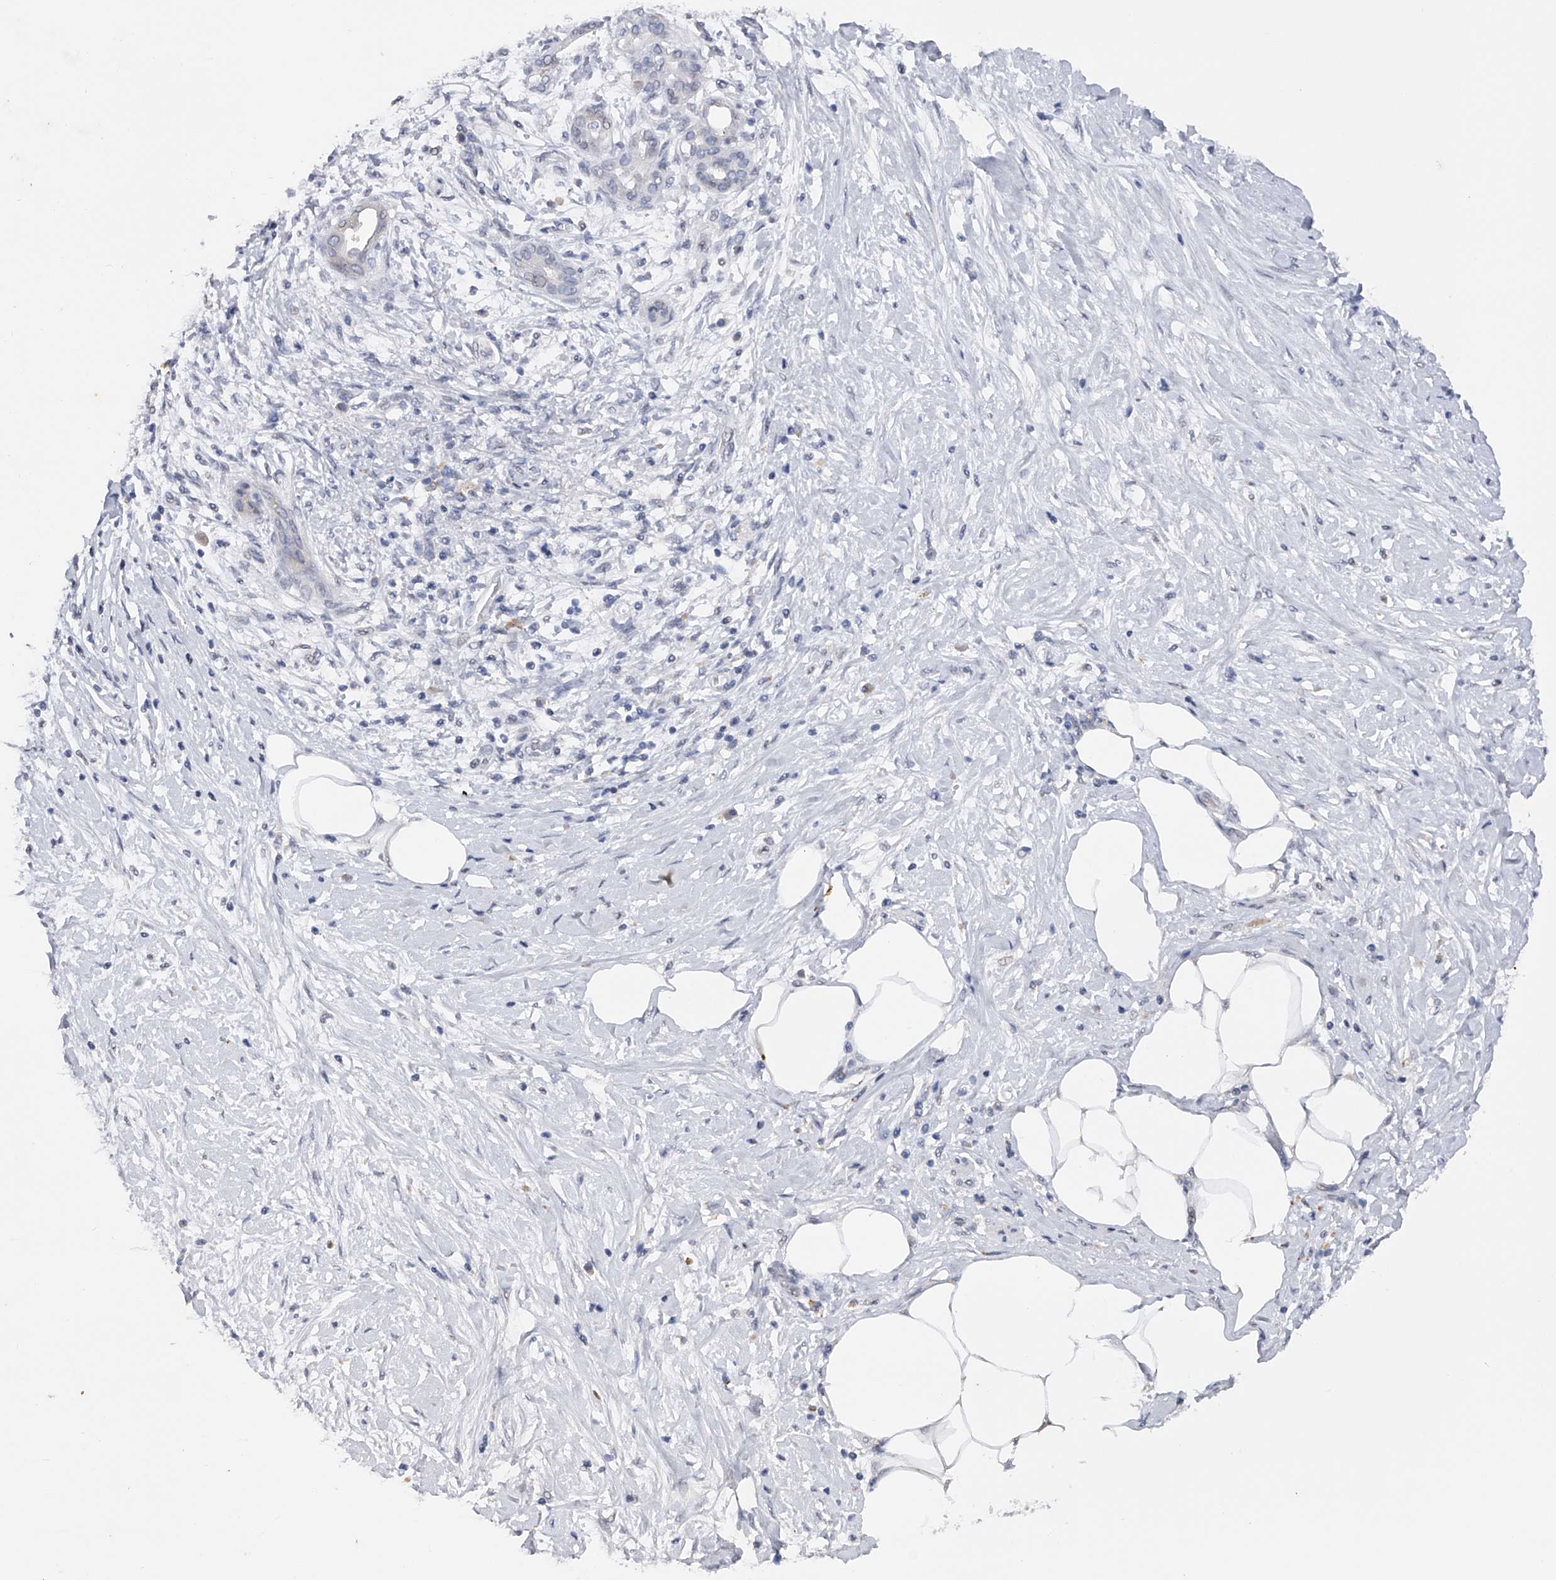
{"staining": {"intensity": "negative", "quantity": "none", "location": "none"}, "tissue": "pancreatic cancer", "cell_type": "Tumor cells", "image_type": "cancer", "snomed": [{"axis": "morphology", "description": "Adenocarcinoma, NOS"}, {"axis": "topography", "description": "Pancreas"}], "caption": "DAB immunohistochemical staining of human adenocarcinoma (pancreatic) demonstrates no significant positivity in tumor cells. The staining was performed using DAB to visualize the protein expression in brown, while the nuclei were stained in blue with hematoxylin (Magnification: 20x).", "gene": "RWDD2A", "patient": {"sex": "male", "age": 58}}